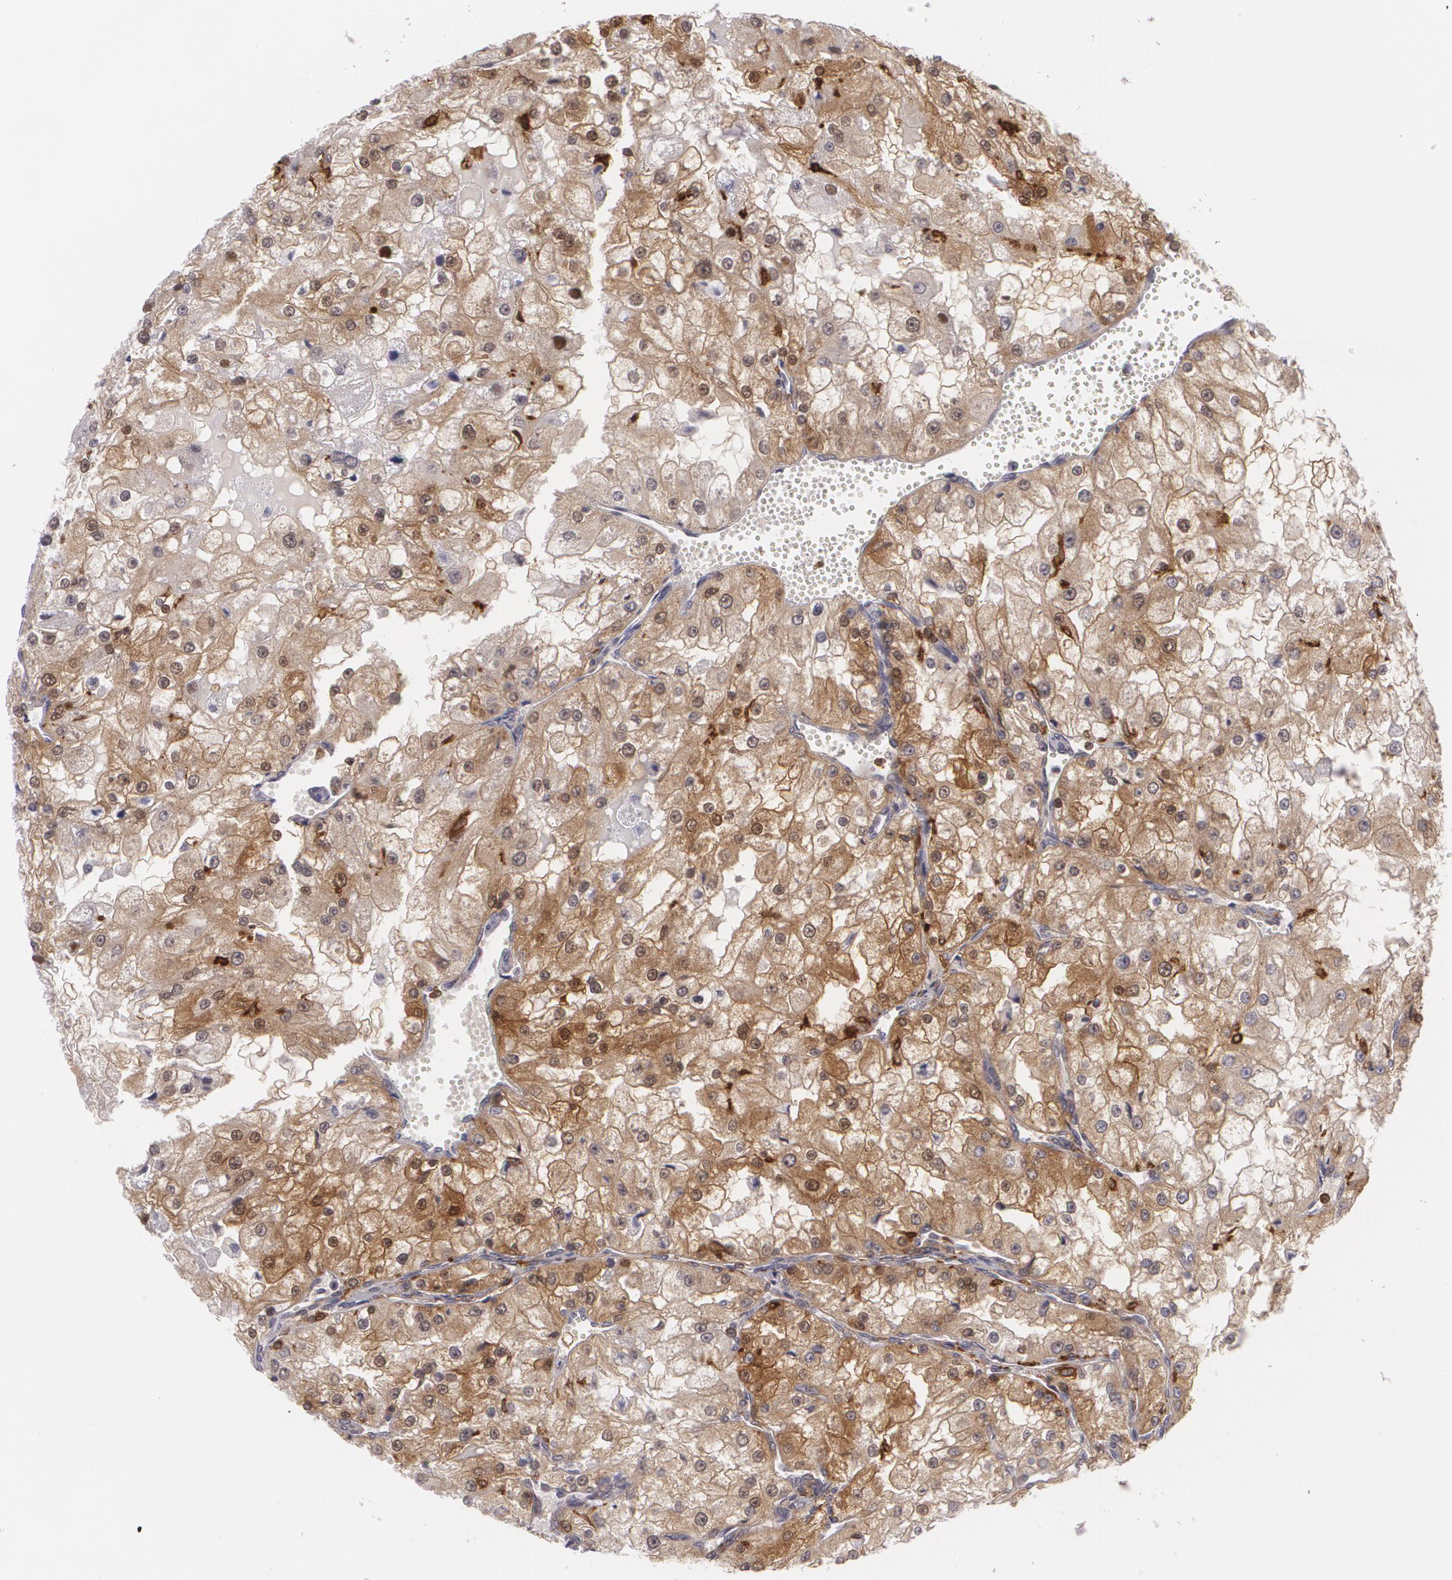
{"staining": {"intensity": "moderate", "quantity": "25%-75%", "location": "cytoplasmic/membranous"}, "tissue": "renal cancer", "cell_type": "Tumor cells", "image_type": "cancer", "snomed": [{"axis": "morphology", "description": "Adenocarcinoma, NOS"}, {"axis": "topography", "description": "Kidney"}], "caption": "Immunohistochemistry (IHC) staining of adenocarcinoma (renal), which reveals medium levels of moderate cytoplasmic/membranous expression in about 25%-75% of tumor cells indicating moderate cytoplasmic/membranous protein staining. The staining was performed using DAB (3,3'-diaminobenzidine) (brown) for protein detection and nuclei were counterstained in hematoxylin (blue).", "gene": "BIN1", "patient": {"sex": "female", "age": 74}}